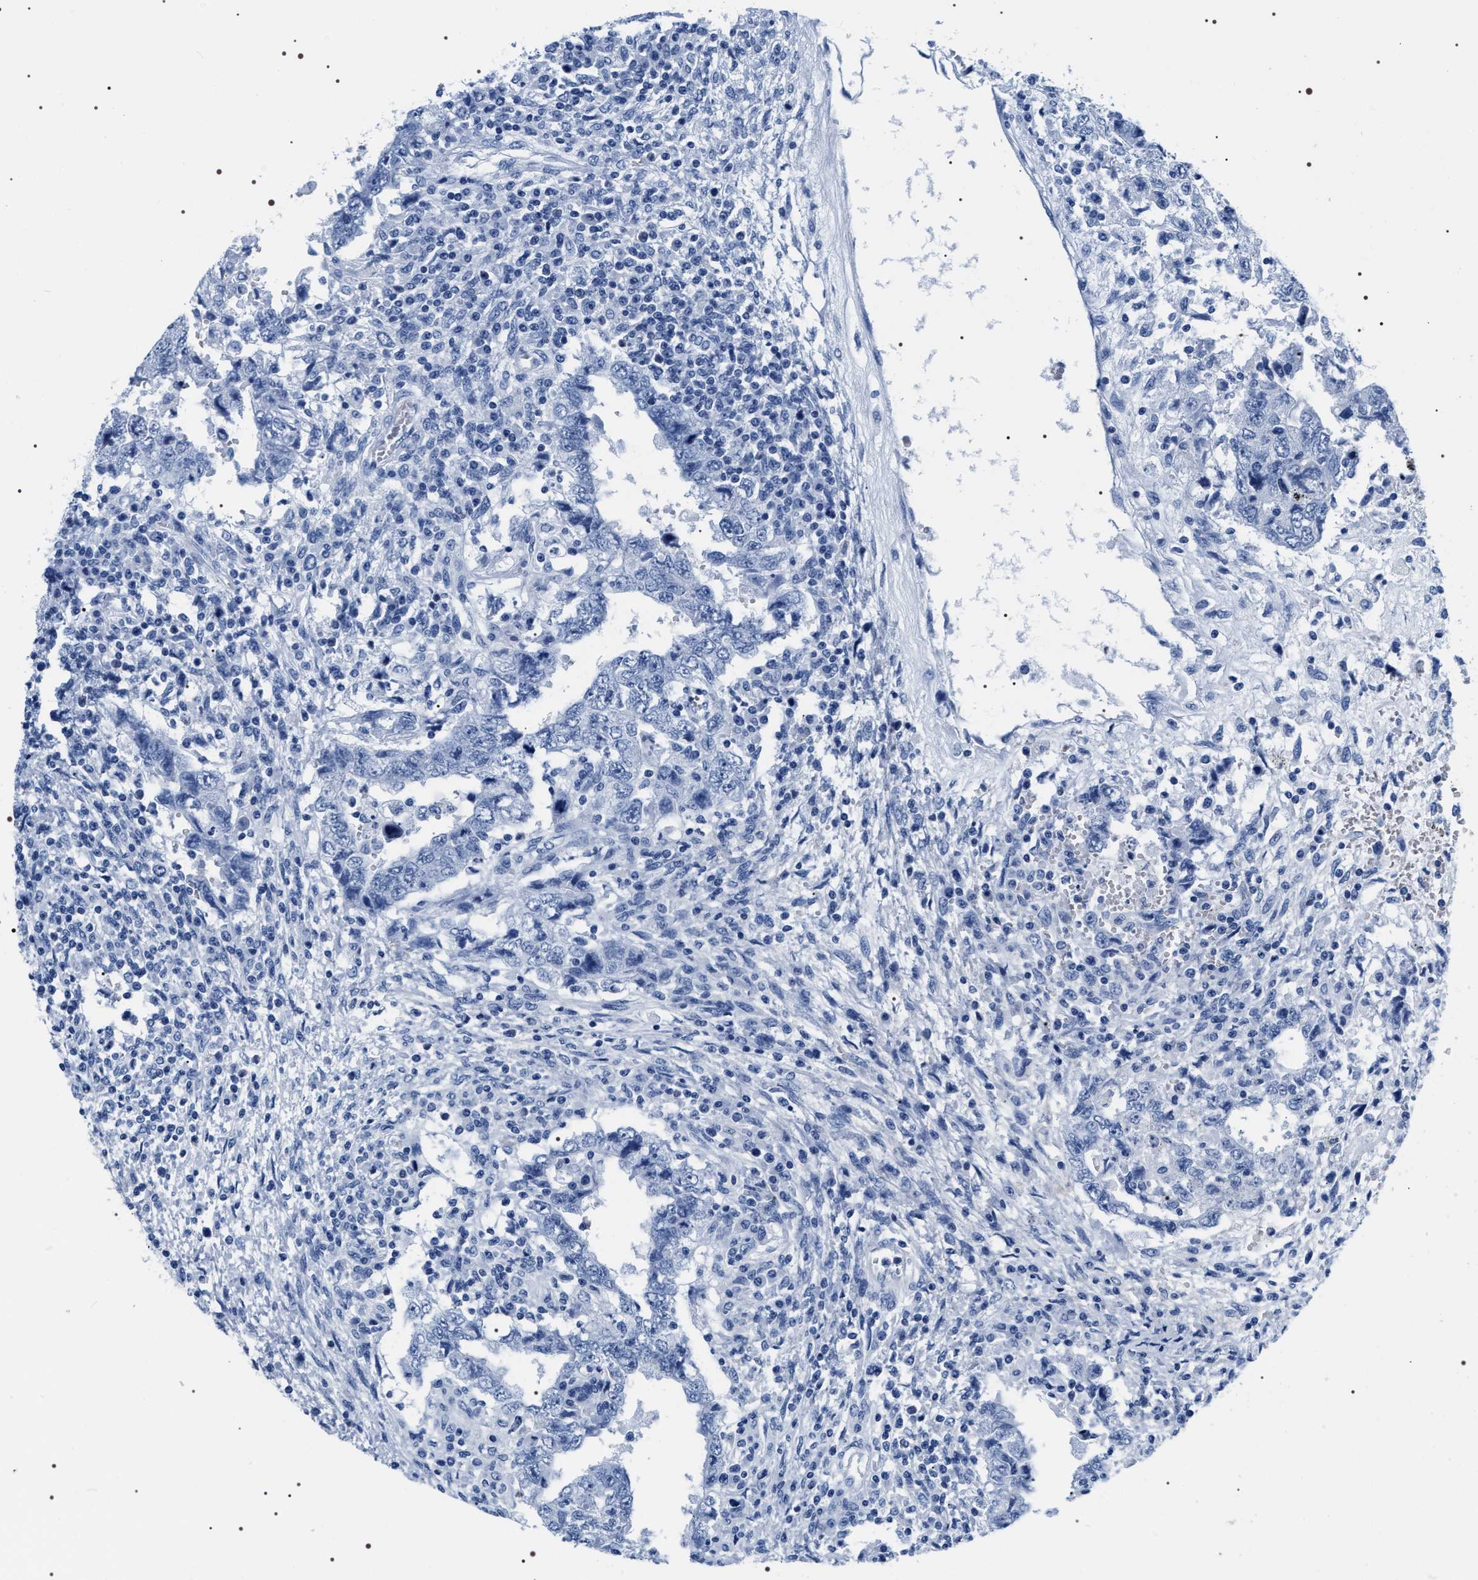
{"staining": {"intensity": "negative", "quantity": "none", "location": "none"}, "tissue": "testis cancer", "cell_type": "Tumor cells", "image_type": "cancer", "snomed": [{"axis": "morphology", "description": "Carcinoma, Embryonal, NOS"}, {"axis": "topography", "description": "Testis"}], "caption": "DAB immunohistochemical staining of testis embryonal carcinoma reveals no significant staining in tumor cells.", "gene": "ADH4", "patient": {"sex": "male", "age": 26}}